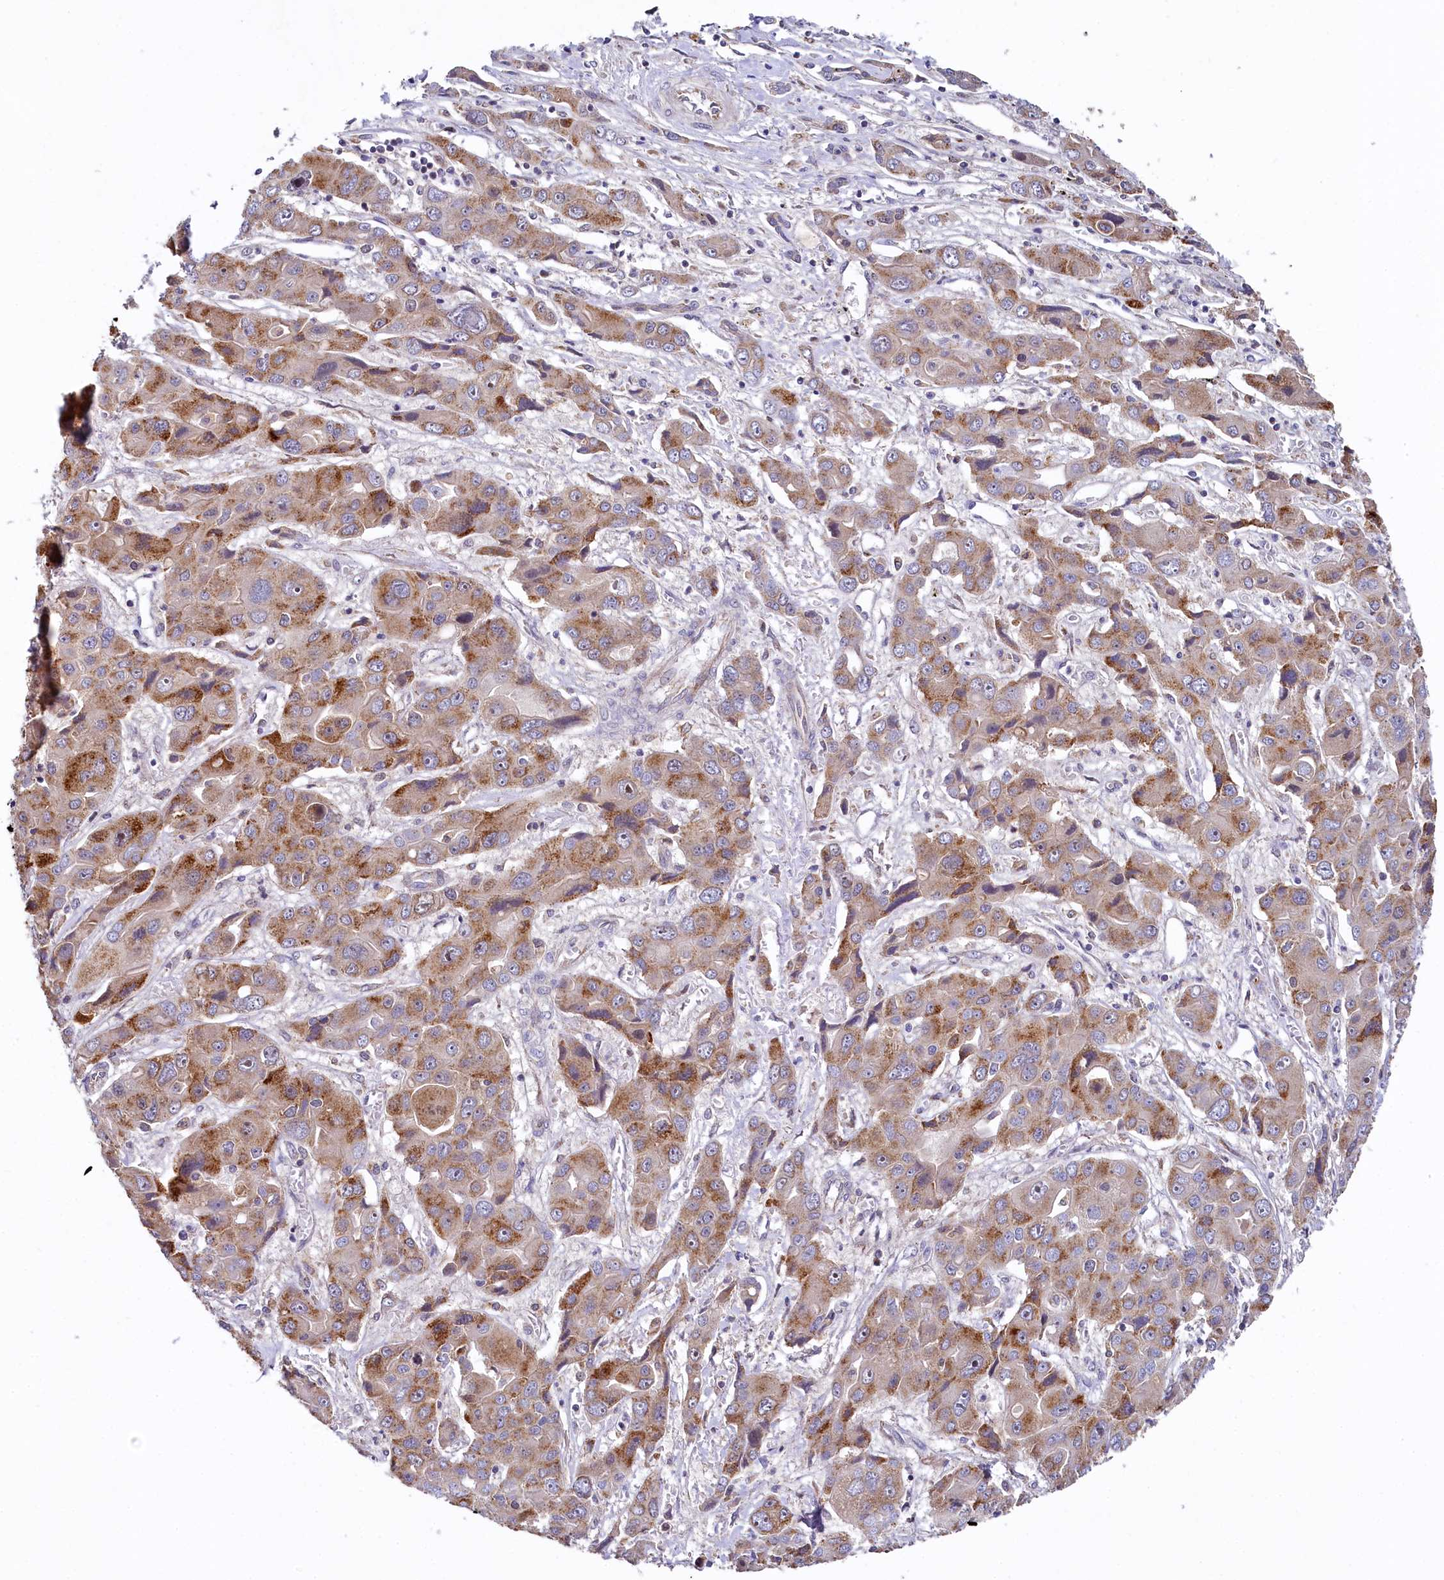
{"staining": {"intensity": "moderate", "quantity": ">75%", "location": "cytoplasmic/membranous"}, "tissue": "liver cancer", "cell_type": "Tumor cells", "image_type": "cancer", "snomed": [{"axis": "morphology", "description": "Cholangiocarcinoma"}, {"axis": "topography", "description": "Liver"}], "caption": "Immunohistochemical staining of human liver cholangiocarcinoma displays medium levels of moderate cytoplasmic/membranous protein expression in about >75% of tumor cells.", "gene": "SPINK9", "patient": {"sex": "male", "age": 67}}